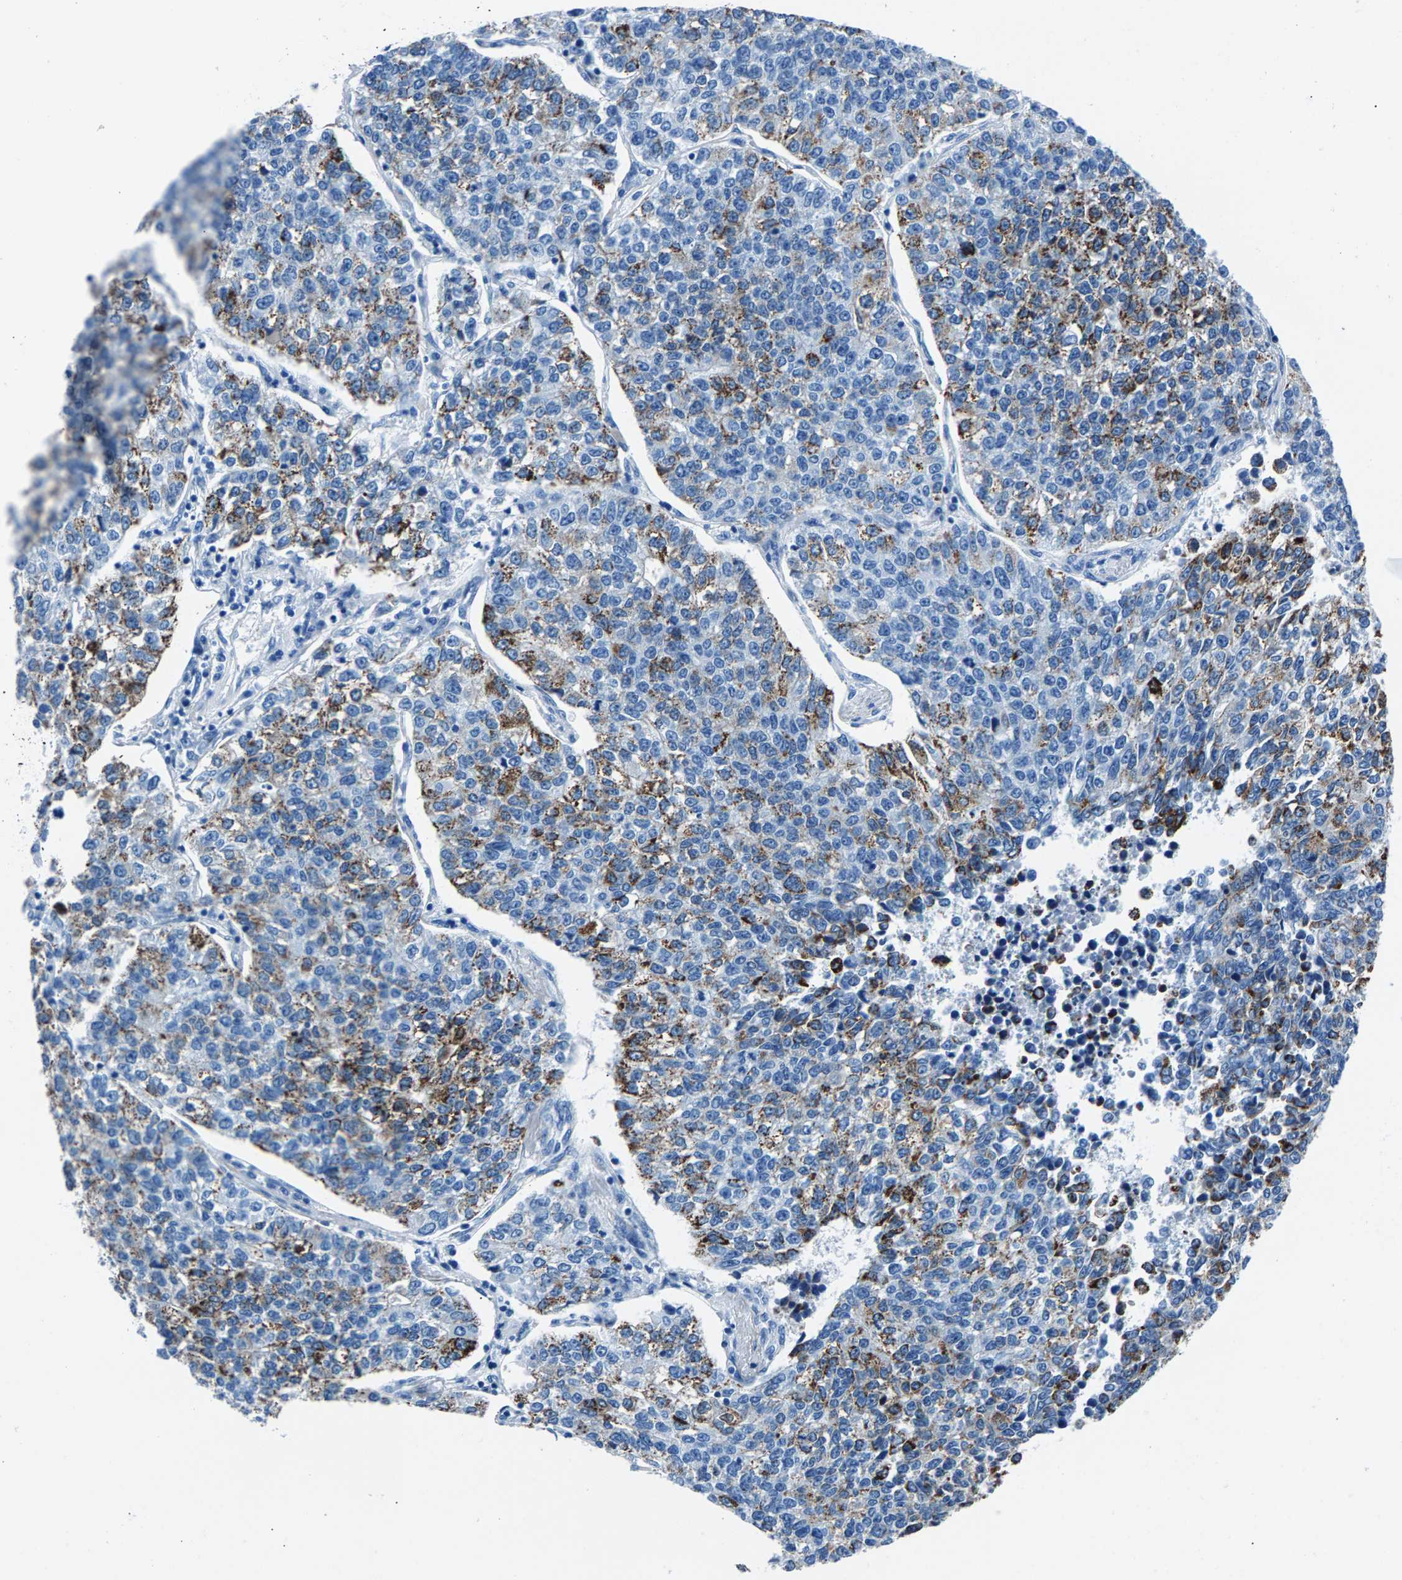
{"staining": {"intensity": "moderate", "quantity": "<25%", "location": "cytoplasmic/membranous"}, "tissue": "lung cancer", "cell_type": "Tumor cells", "image_type": "cancer", "snomed": [{"axis": "morphology", "description": "Adenocarcinoma, NOS"}, {"axis": "topography", "description": "Lung"}], "caption": "A photomicrograph showing moderate cytoplasmic/membranous expression in about <25% of tumor cells in adenocarcinoma (lung), as visualized by brown immunohistochemical staining.", "gene": "CPS1", "patient": {"sex": "male", "age": 49}}